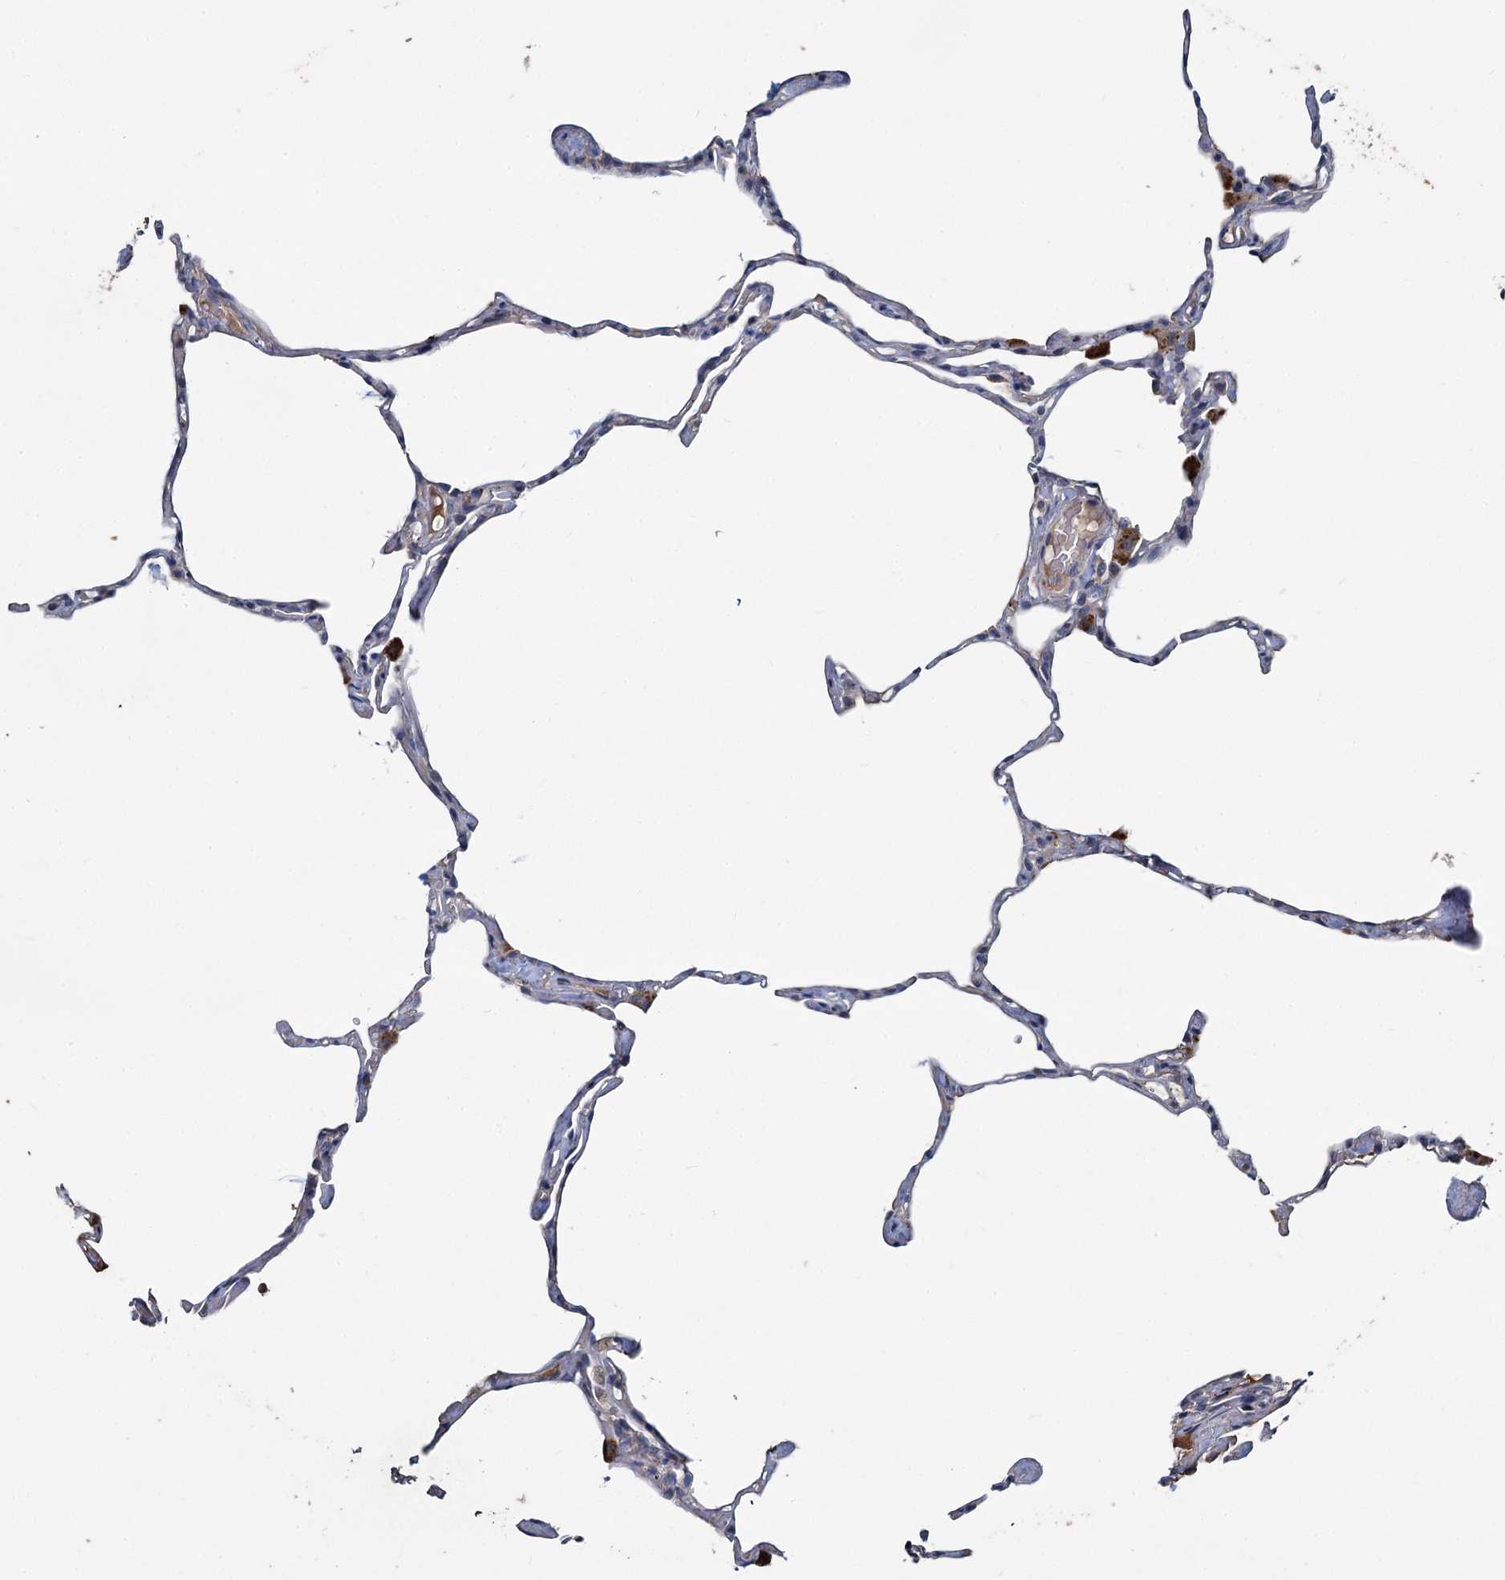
{"staining": {"intensity": "negative", "quantity": "none", "location": "none"}, "tissue": "lung", "cell_type": "Alveolar cells", "image_type": "normal", "snomed": [{"axis": "morphology", "description": "Normal tissue, NOS"}, {"axis": "topography", "description": "Lung"}], "caption": "IHC image of benign lung: human lung stained with DAB (3,3'-diaminobenzidine) displays no significant protein expression in alveolar cells. (DAB IHC with hematoxylin counter stain).", "gene": "TCTN2", "patient": {"sex": "male", "age": 65}}